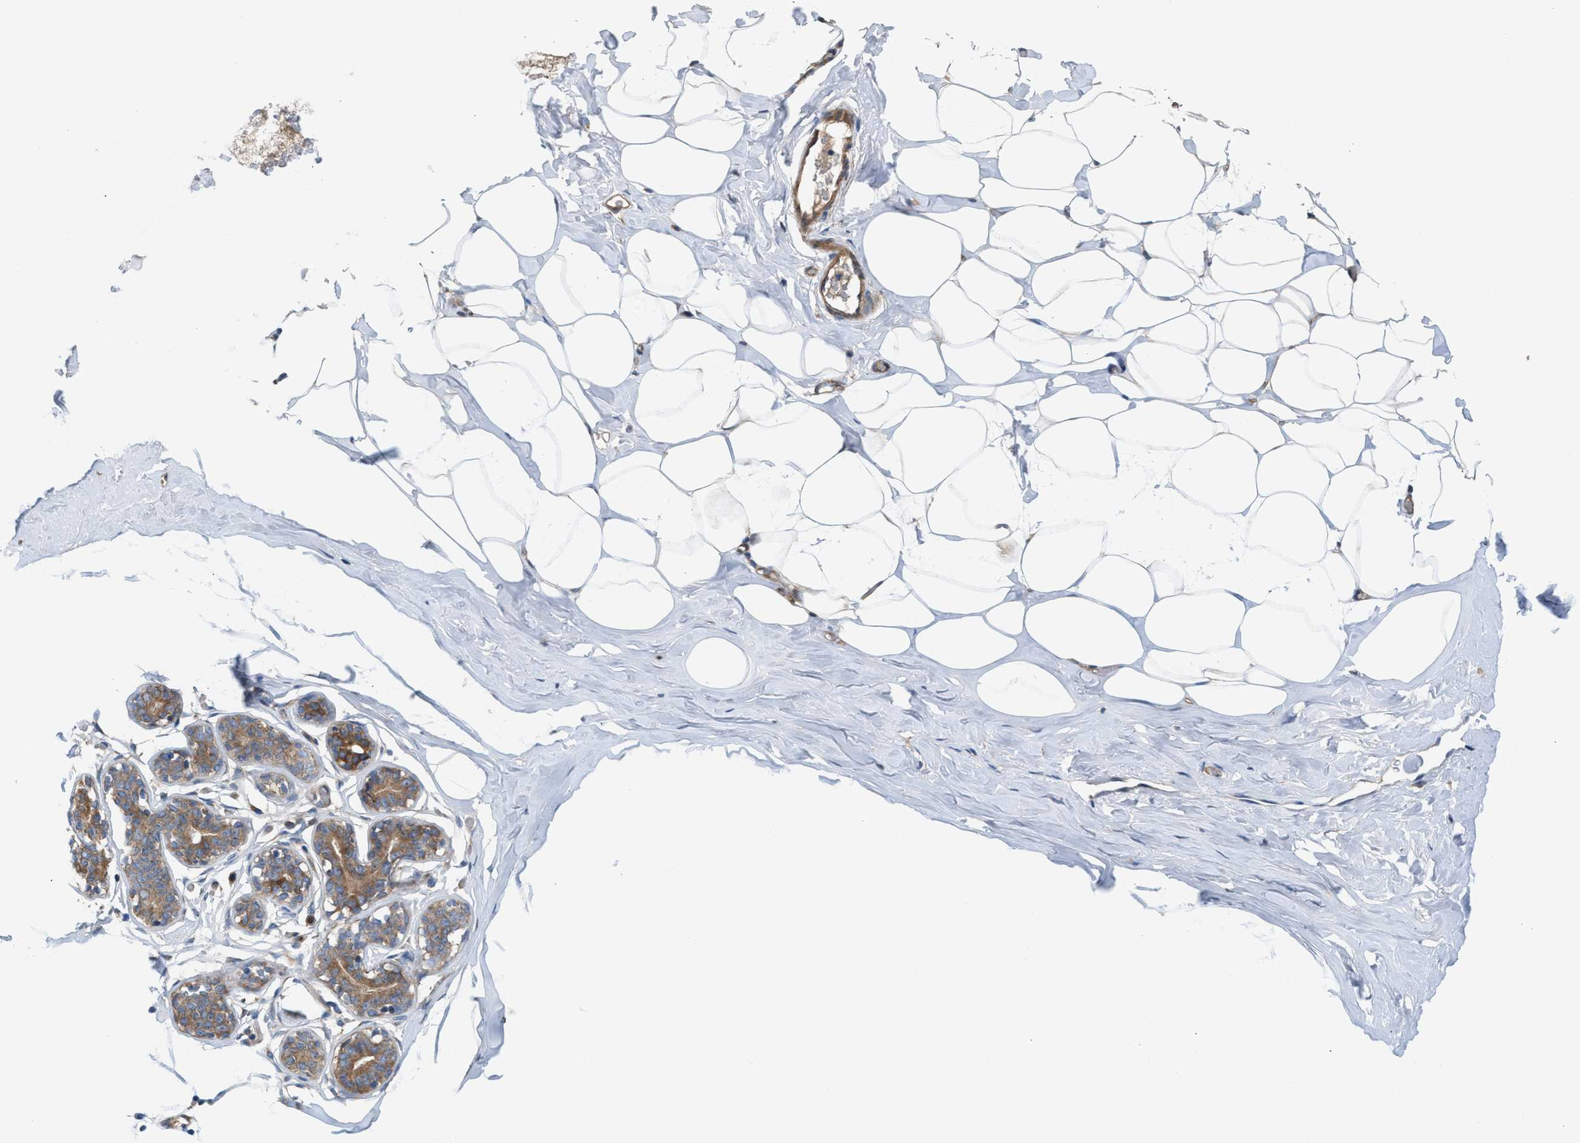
{"staining": {"intensity": "negative", "quantity": "none", "location": "none"}, "tissue": "adipose tissue", "cell_type": "Adipocytes", "image_type": "normal", "snomed": [{"axis": "morphology", "description": "Normal tissue, NOS"}, {"axis": "morphology", "description": "Fibrosis, NOS"}, {"axis": "topography", "description": "Breast"}, {"axis": "topography", "description": "Adipose tissue"}], "caption": "Immunohistochemical staining of normal human adipose tissue displays no significant positivity in adipocytes. (Stains: DAB IHC with hematoxylin counter stain, Microscopy: brightfield microscopy at high magnification).", "gene": "CYB5D1", "patient": {"sex": "female", "age": 39}}